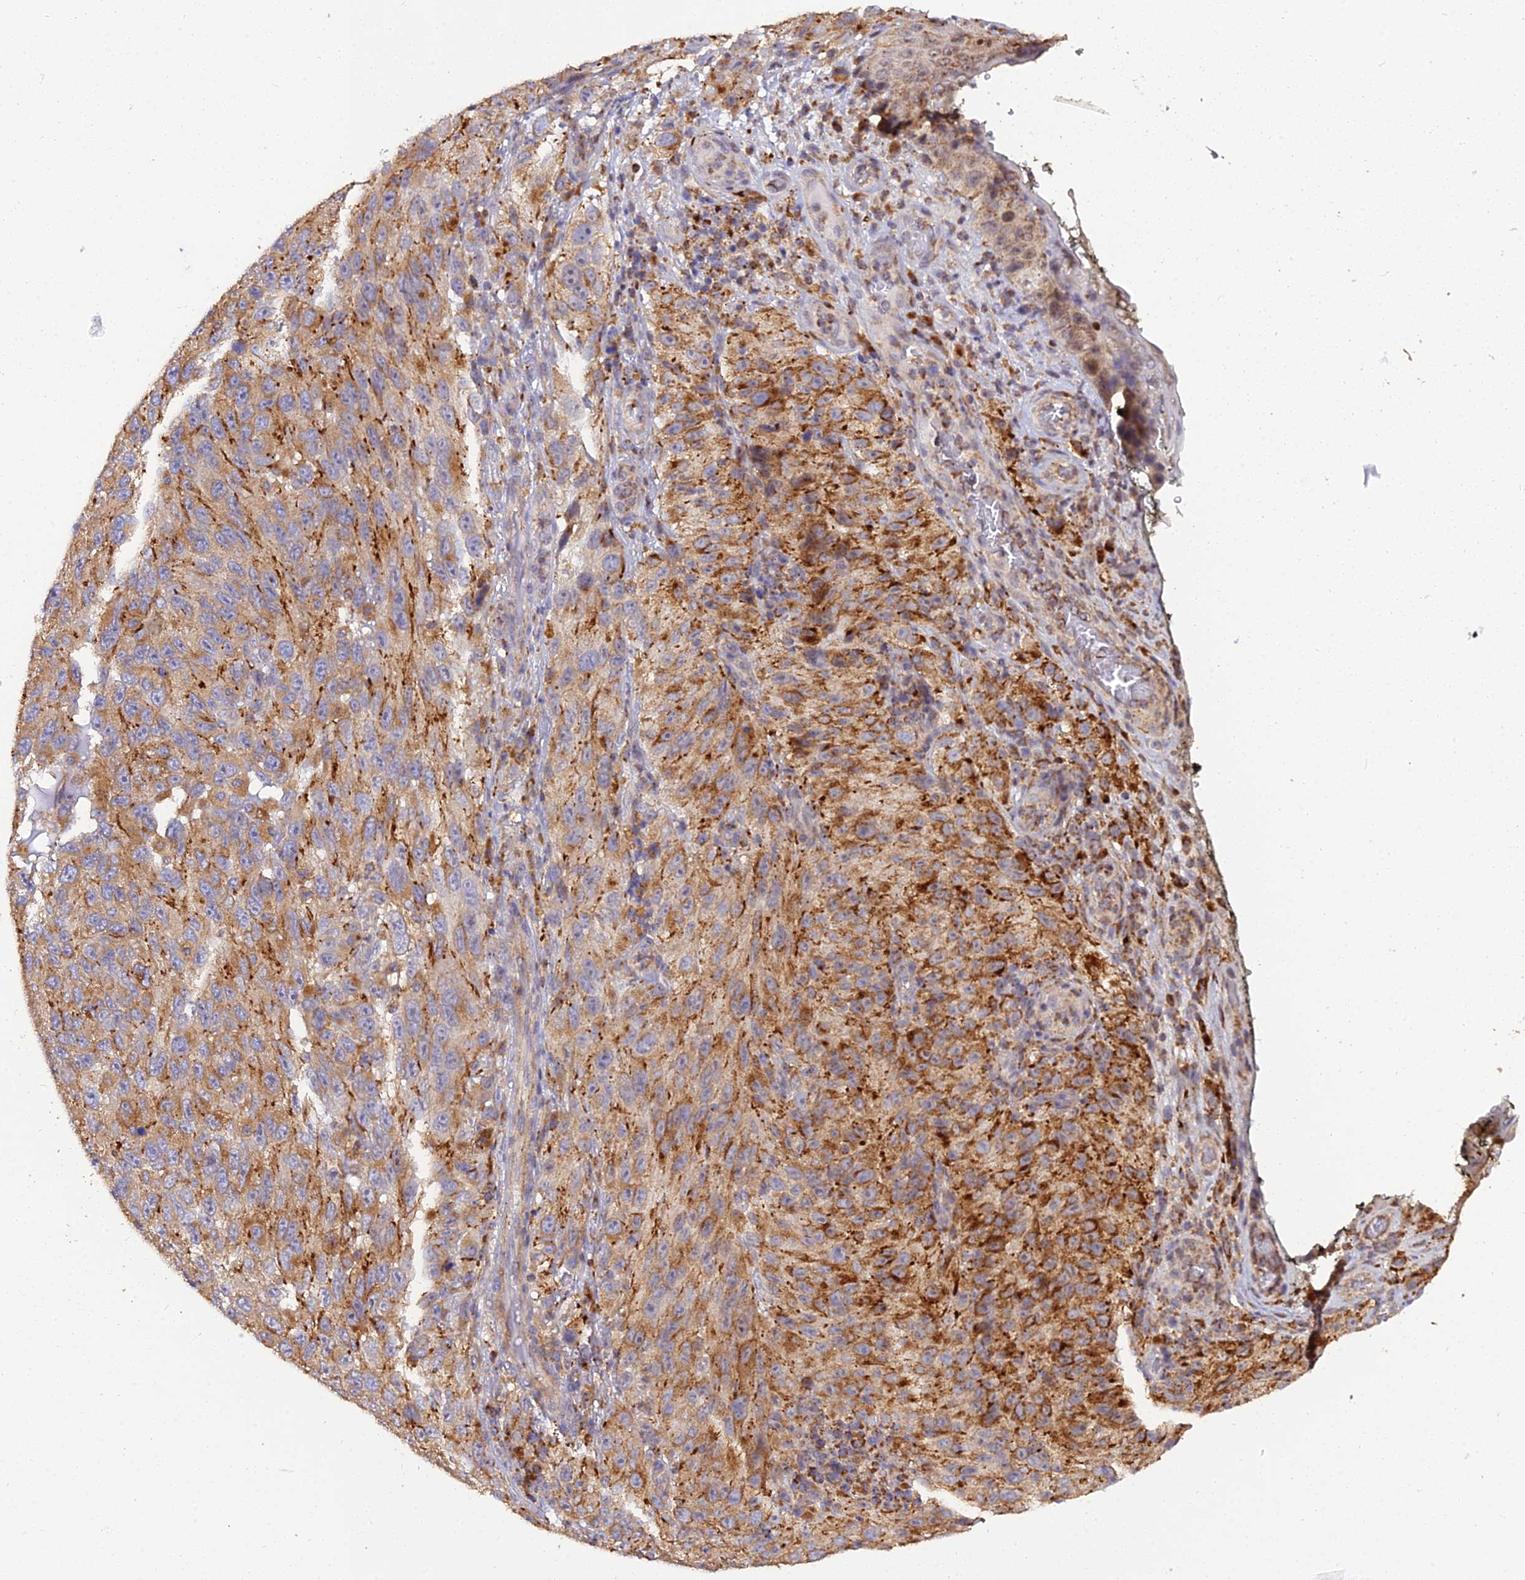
{"staining": {"intensity": "moderate", "quantity": "25%-75%", "location": "cytoplasmic/membranous"}, "tissue": "melanoma", "cell_type": "Tumor cells", "image_type": "cancer", "snomed": [{"axis": "morphology", "description": "Malignant melanoma, NOS"}, {"axis": "topography", "description": "Skin"}], "caption": "IHC histopathology image of neoplastic tissue: human melanoma stained using IHC exhibits medium levels of moderate protein expression localized specifically in the cytoplasmic/membranous of tumor cells, appearing as a cytoplasmic/membranous brown color.", "gene": "ARL8B", "patient": {"sex": "female", "age": 96}}